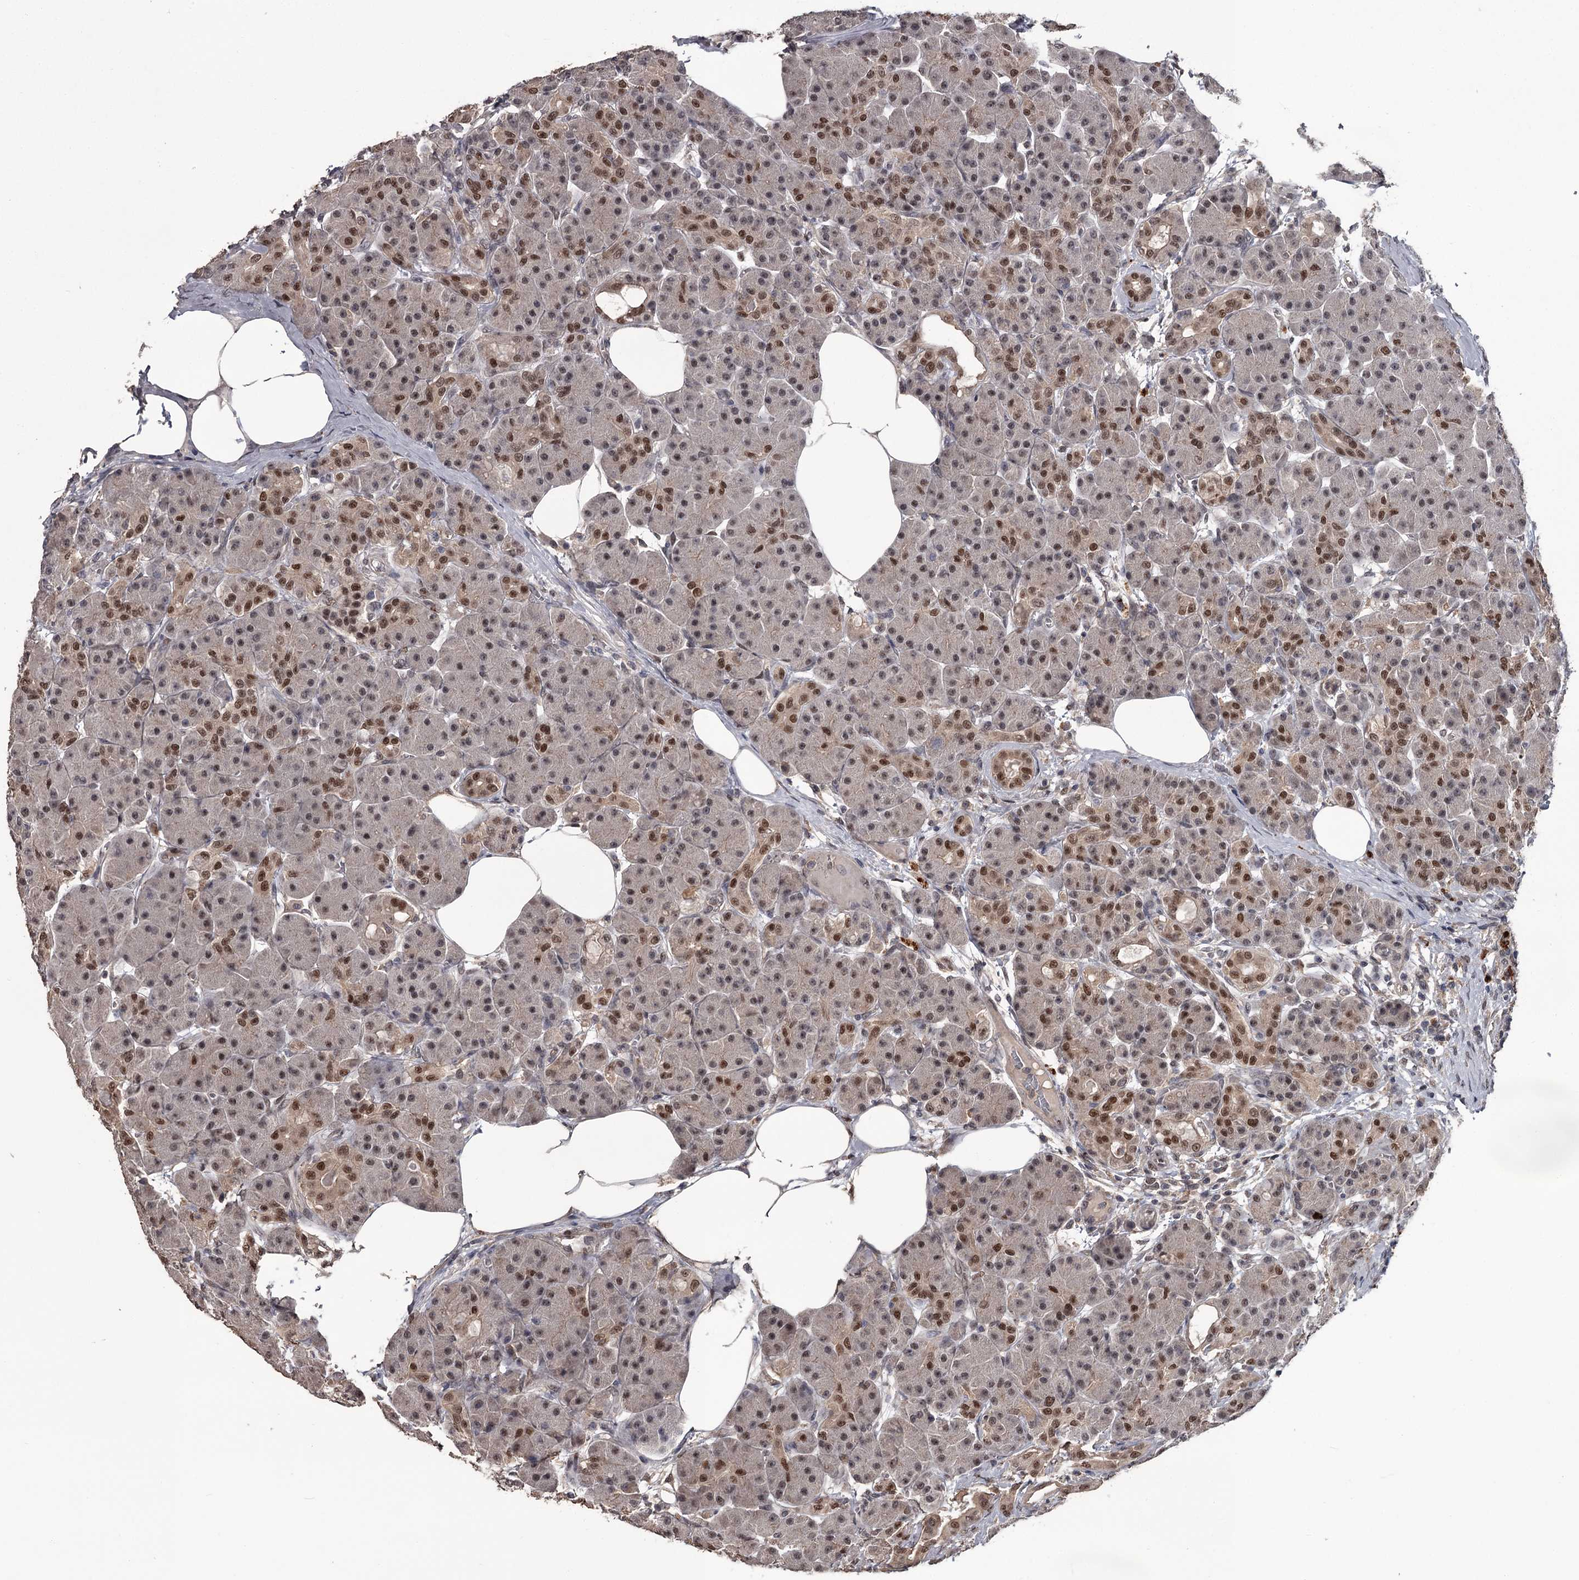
{"staining": {"intensity": "moderate", "quantity": "25%-75%", "location": "nuclear"}, "tissue": "pancreas", "cell_type": "Exocrine glandular cells", "image_type": "normal", "snomed": [{"axis": "morphology", "description": "Normal tissue, NOS"}, {"axis": "topography", "description": "Pancreas"}], "caption": "Unremarkable pancreas was stained to show a protein in brown. There is medium levels of moderate nuclear expression in approximately 25%-75% of exocrine glandular cells.", "gene": "PRPF40B", "patient": {"sex": "male", "age": 63}}